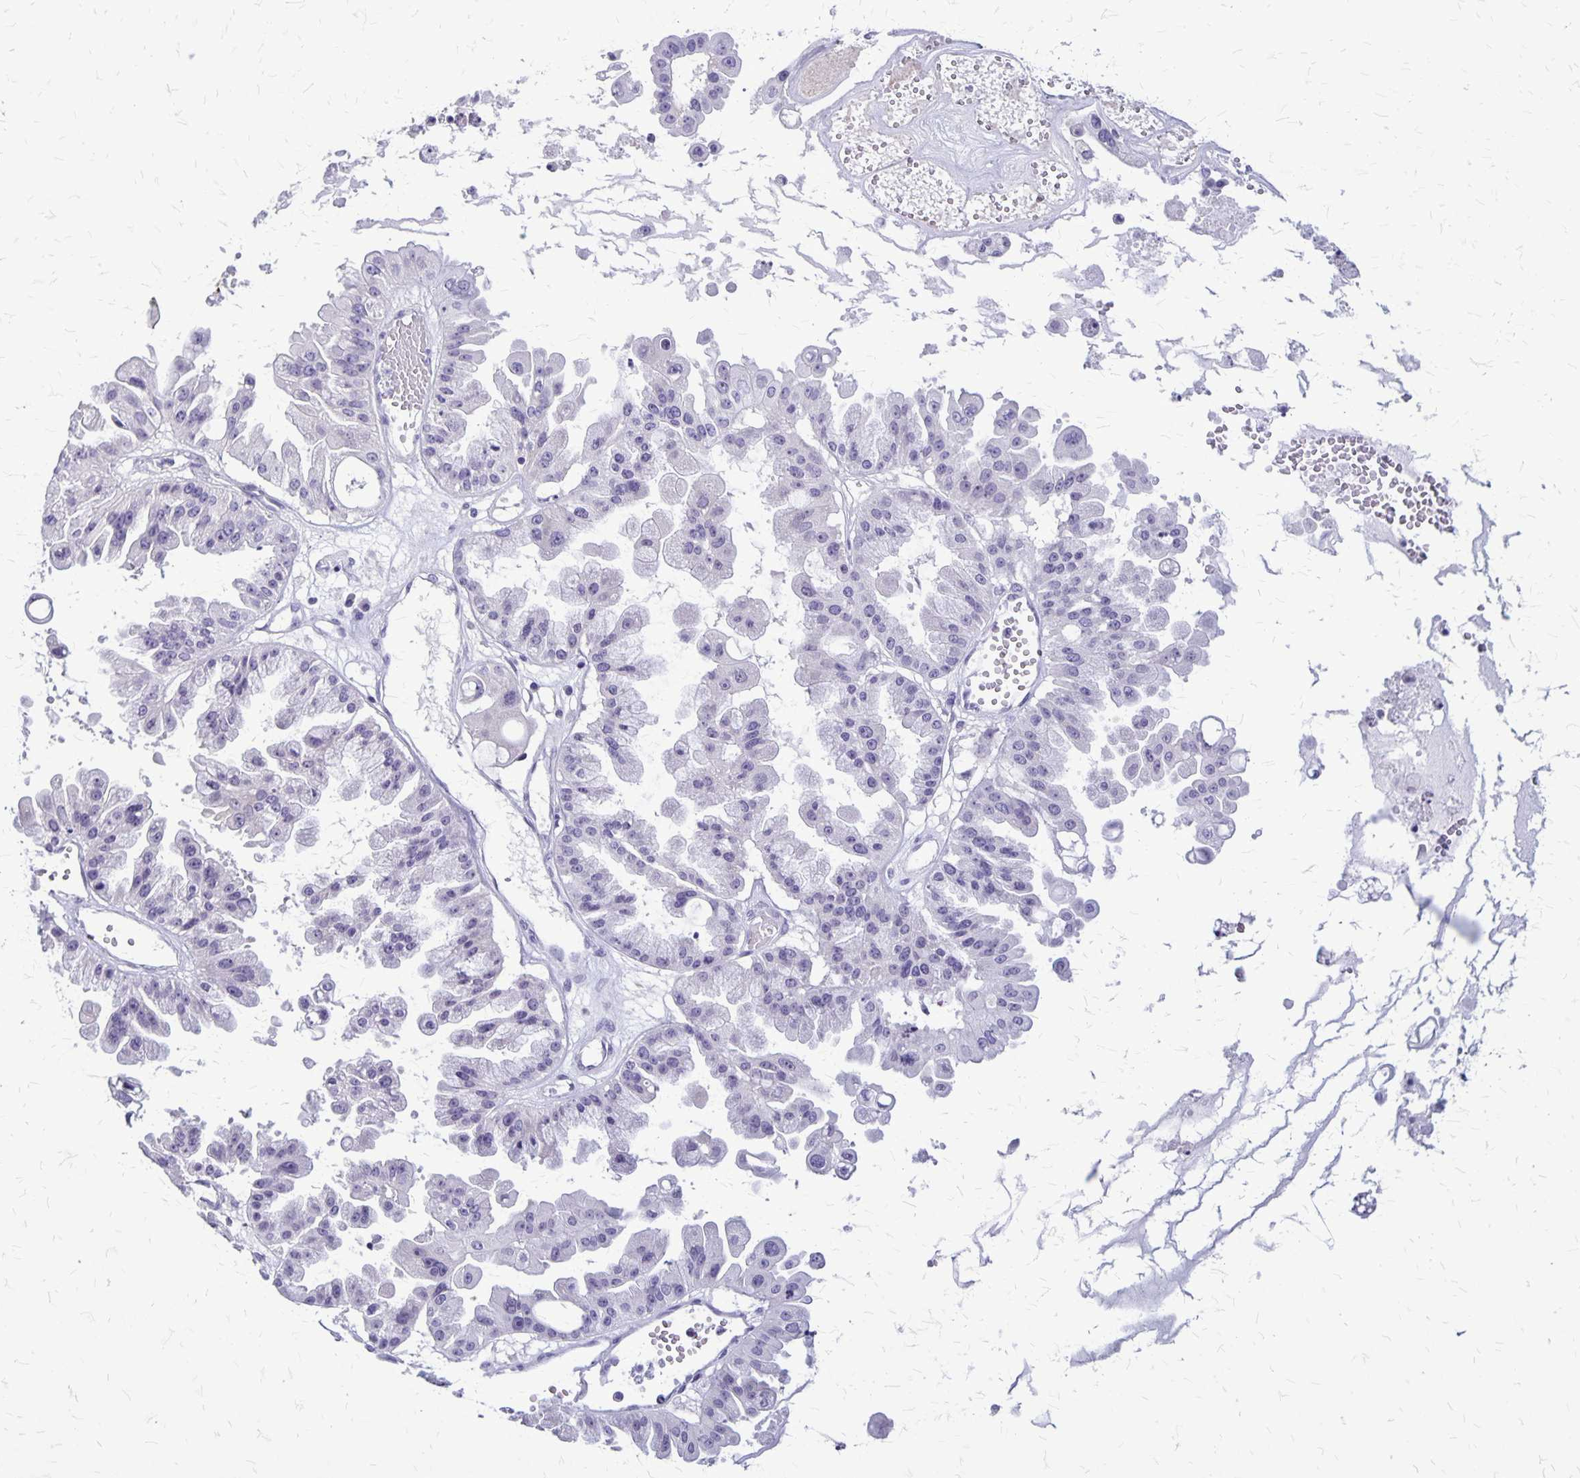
{"staining": {"intensity": "negative", "quantity": "none", "location": "none"}, "tissue": "ovarian cancer", "cell_type": "Tumor cells", "image_type": "cancer", "snomed": [{"axis": "morphology", "description": "Cystadenocarcinoma, serous, NOS"}, {"axis": "topography", "description": "Ovary"}], "caption": "A histopathology image of human ovarian cancer (serous cystadenocarcinoma) is negative for staining in tumor cells. (Immunohistochemistry, brightfield microscopy, high magnification).", "gene": "PLXNB3", "patient": {"sex": "female", "age": 56}}